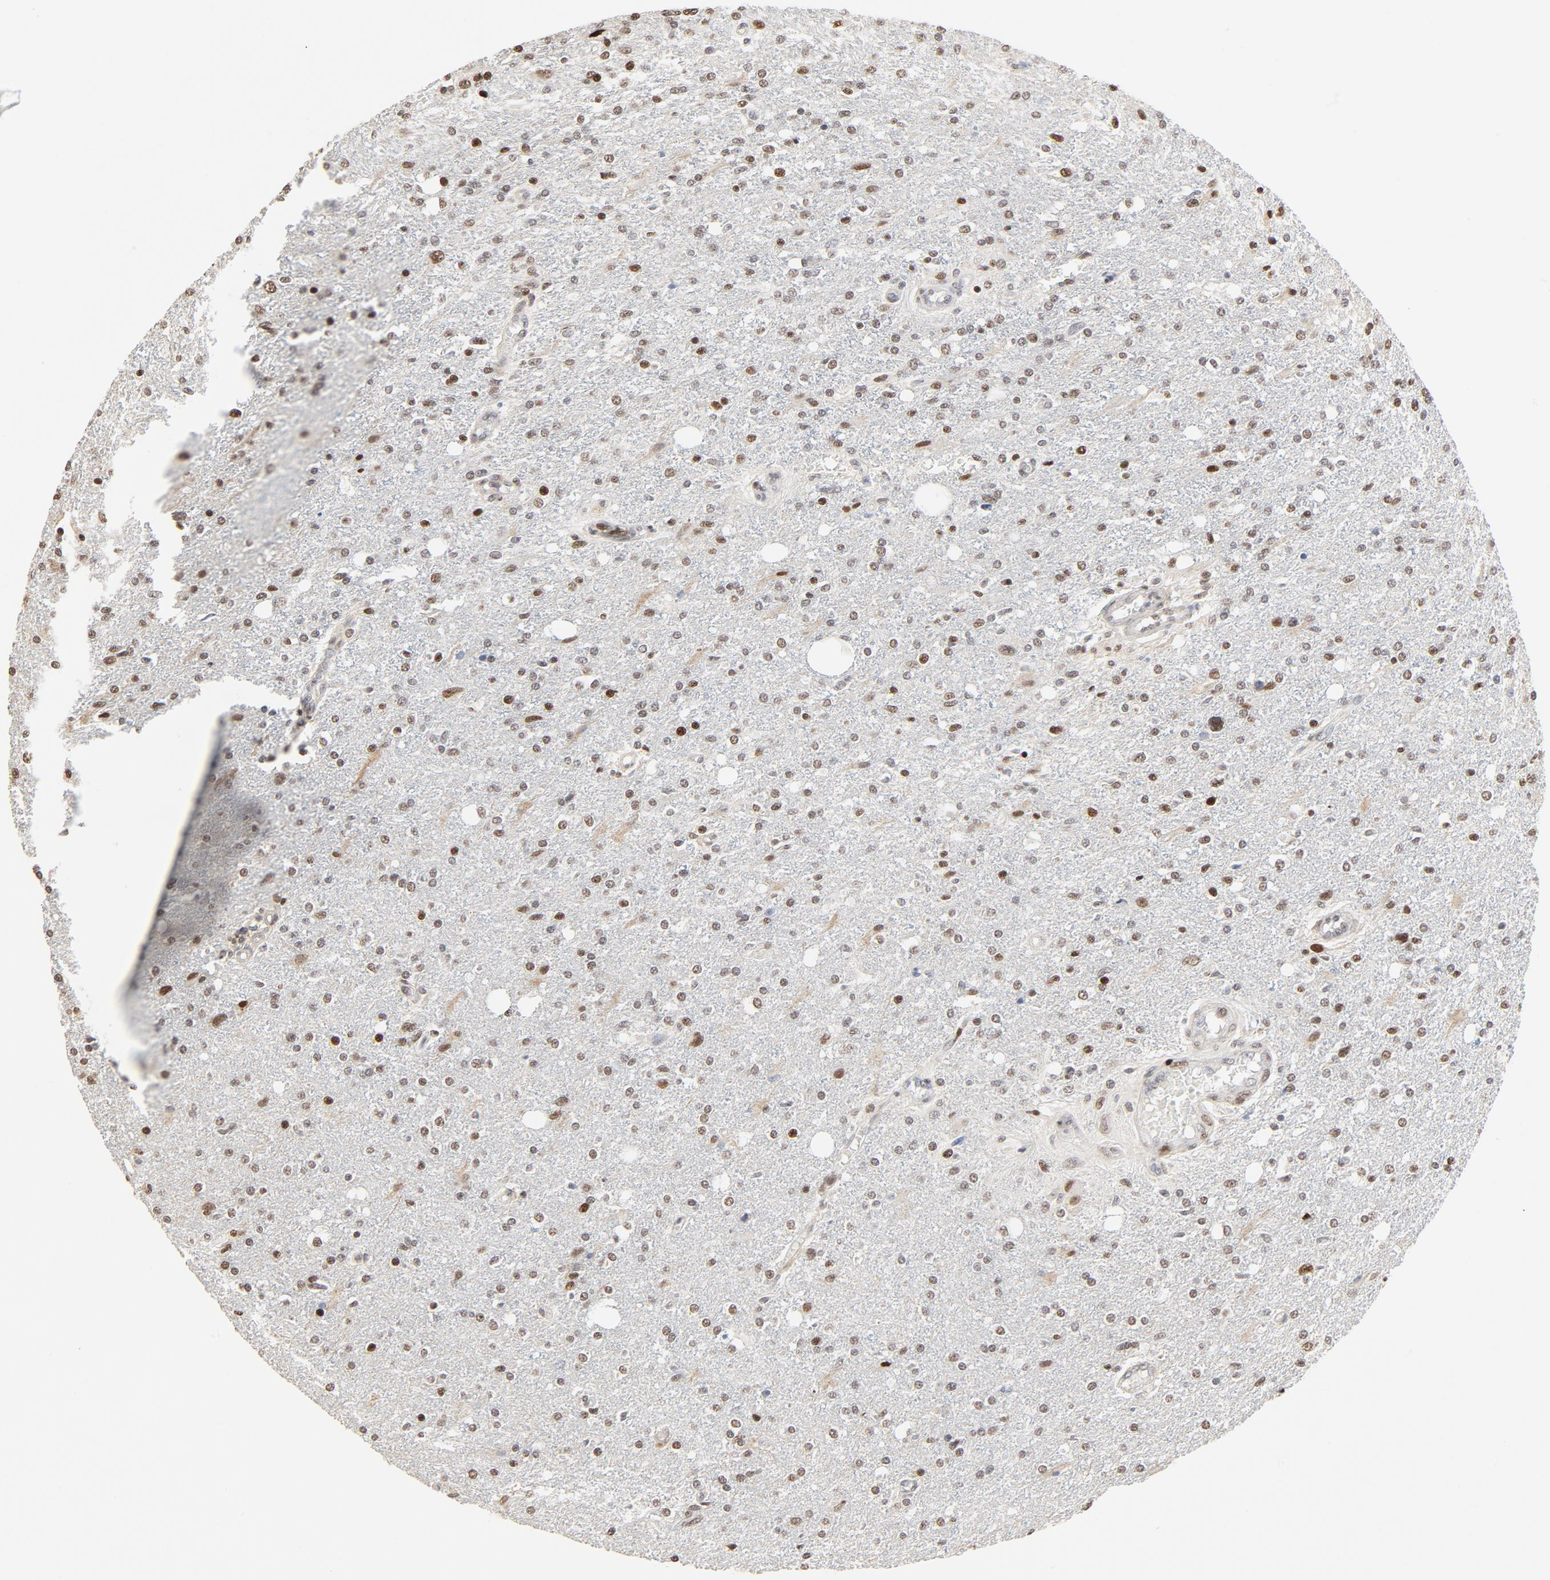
{"staining": {"intensity": "moderate", "quantity": ">75%", "location": "nuclear"}, "tissue": "glioma", "cell_type": "Tumor cells", "image_type": "cancer", "snomed": [{"axis": "morphology", "description": "Glioma, malignant, High grade"}, {"axis": "topography", "description": "Cerebral cortex"}], "caption": "IHC of human malignant glioma (high-grade) reveals medium levels of moderate nuclear staining in approximately >75% of tumor cells. (Stains: DAB (3,3'-diaminobenzidine) in brown, nuclei in blue, Microscopy: brightfield microscopy at high magnification).", "gene": "GTF2I", "patient": {"sex": "male", "age": 76}}